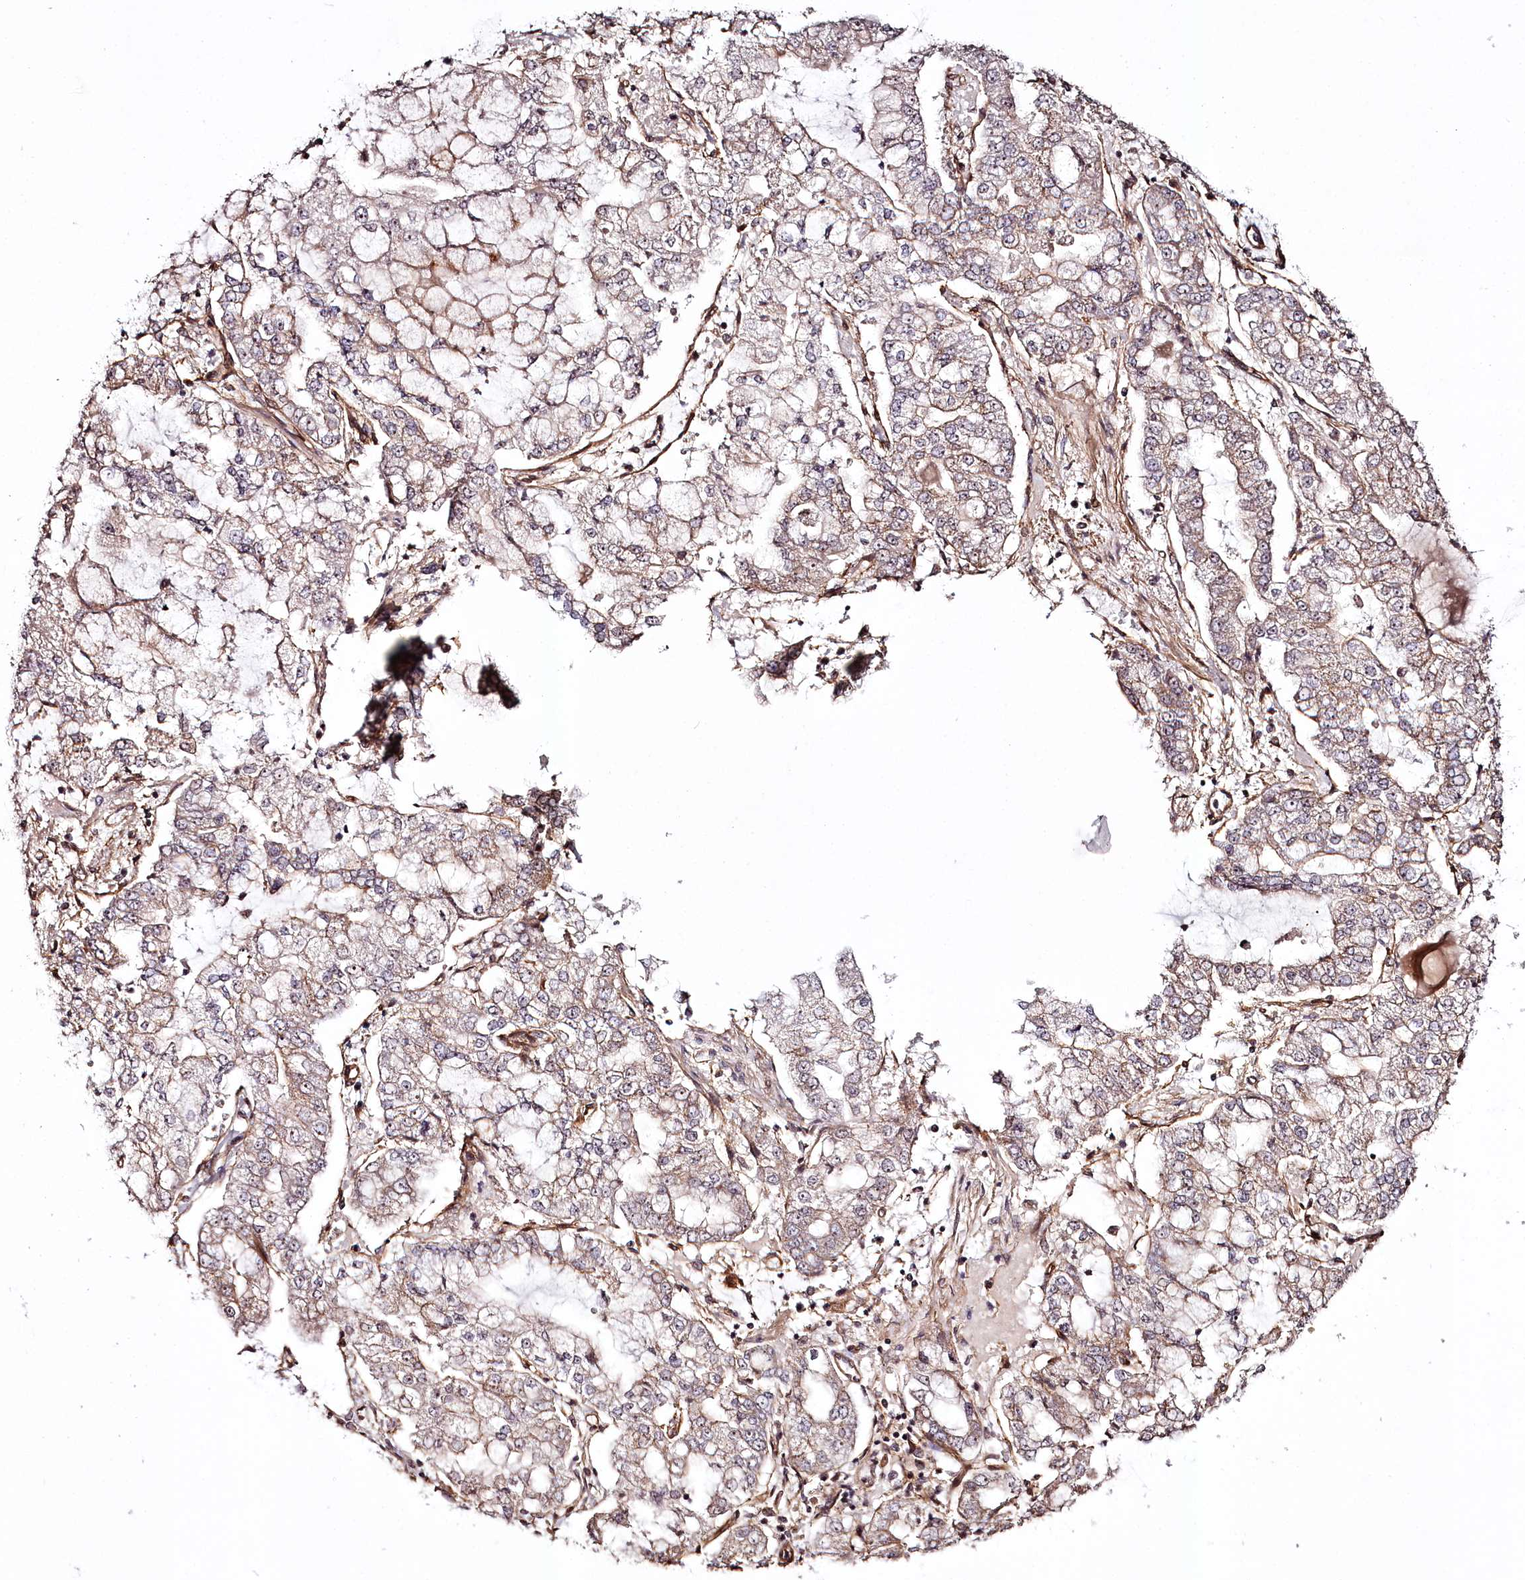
{"staining": {"intensity": "moderate", "quantity": "<25%", "location": "cytoplasmic/membranous"}, "tissue": "stomach cancer", "cell_type": "Tumor cells", "image_type": "cancer", "snomed": [{"axis": "morphology", "description": "Adenocarcinoma, NOS"}, {"axis": "topography", "description": "Stomach"}], "caption": "High-power microscopy captured an immunohistochemistry micrograph of stomach adenocarcinoma, revealing moderate cytoplasmic/membranous positivity in approximately <25% of tumor cells.", "gene": "TTC33", "patient": {"sex": "male", "age": 76}}